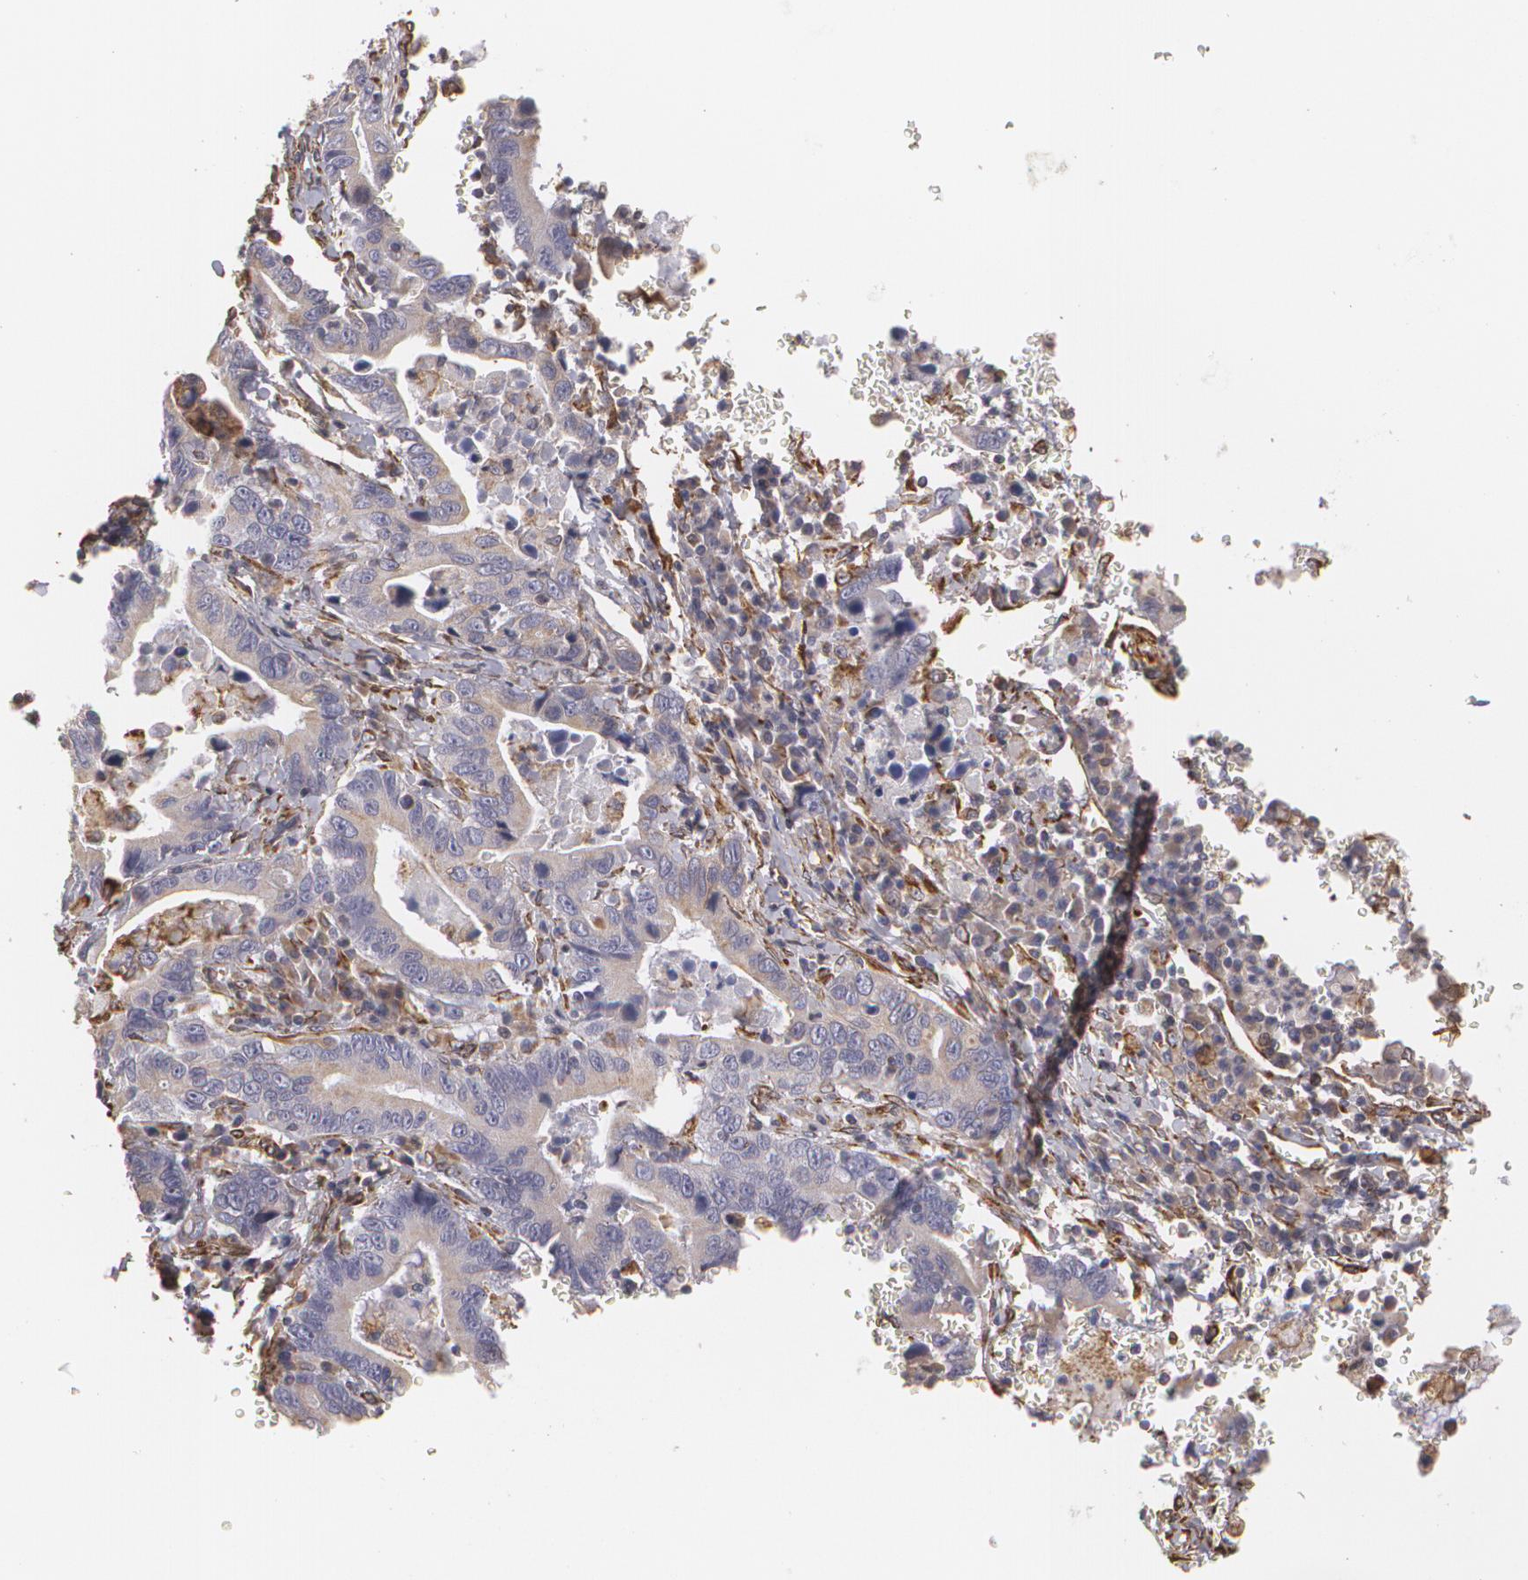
{"staining": {"intensity": "weak", "quantity": ">75%", "location": "cytoplasmic/membranous"}, "tissue": "stomach cancer", "cell_type": "Tumor cells", "image_type": "cancer", "snomed": [{"axis": "morphology", "description": "Adenocarcinoma, NOS"}, {"axis": "topography", "description": "Stomach, upper"}], "caption": "The image shows staining of stomach cancer, revealing weak cytoplasmic/membranous protein expression (brown color) within tumor cells. The staining was performed using DAB (3,3'-diaminobenzidine) to visualize the protein expression in brown, while the nuclei were stained in blue with hematoxylin (Magnification: 20x).", "gene": "CYB5R3", "patient": {"sex": "male", "age": 63}}